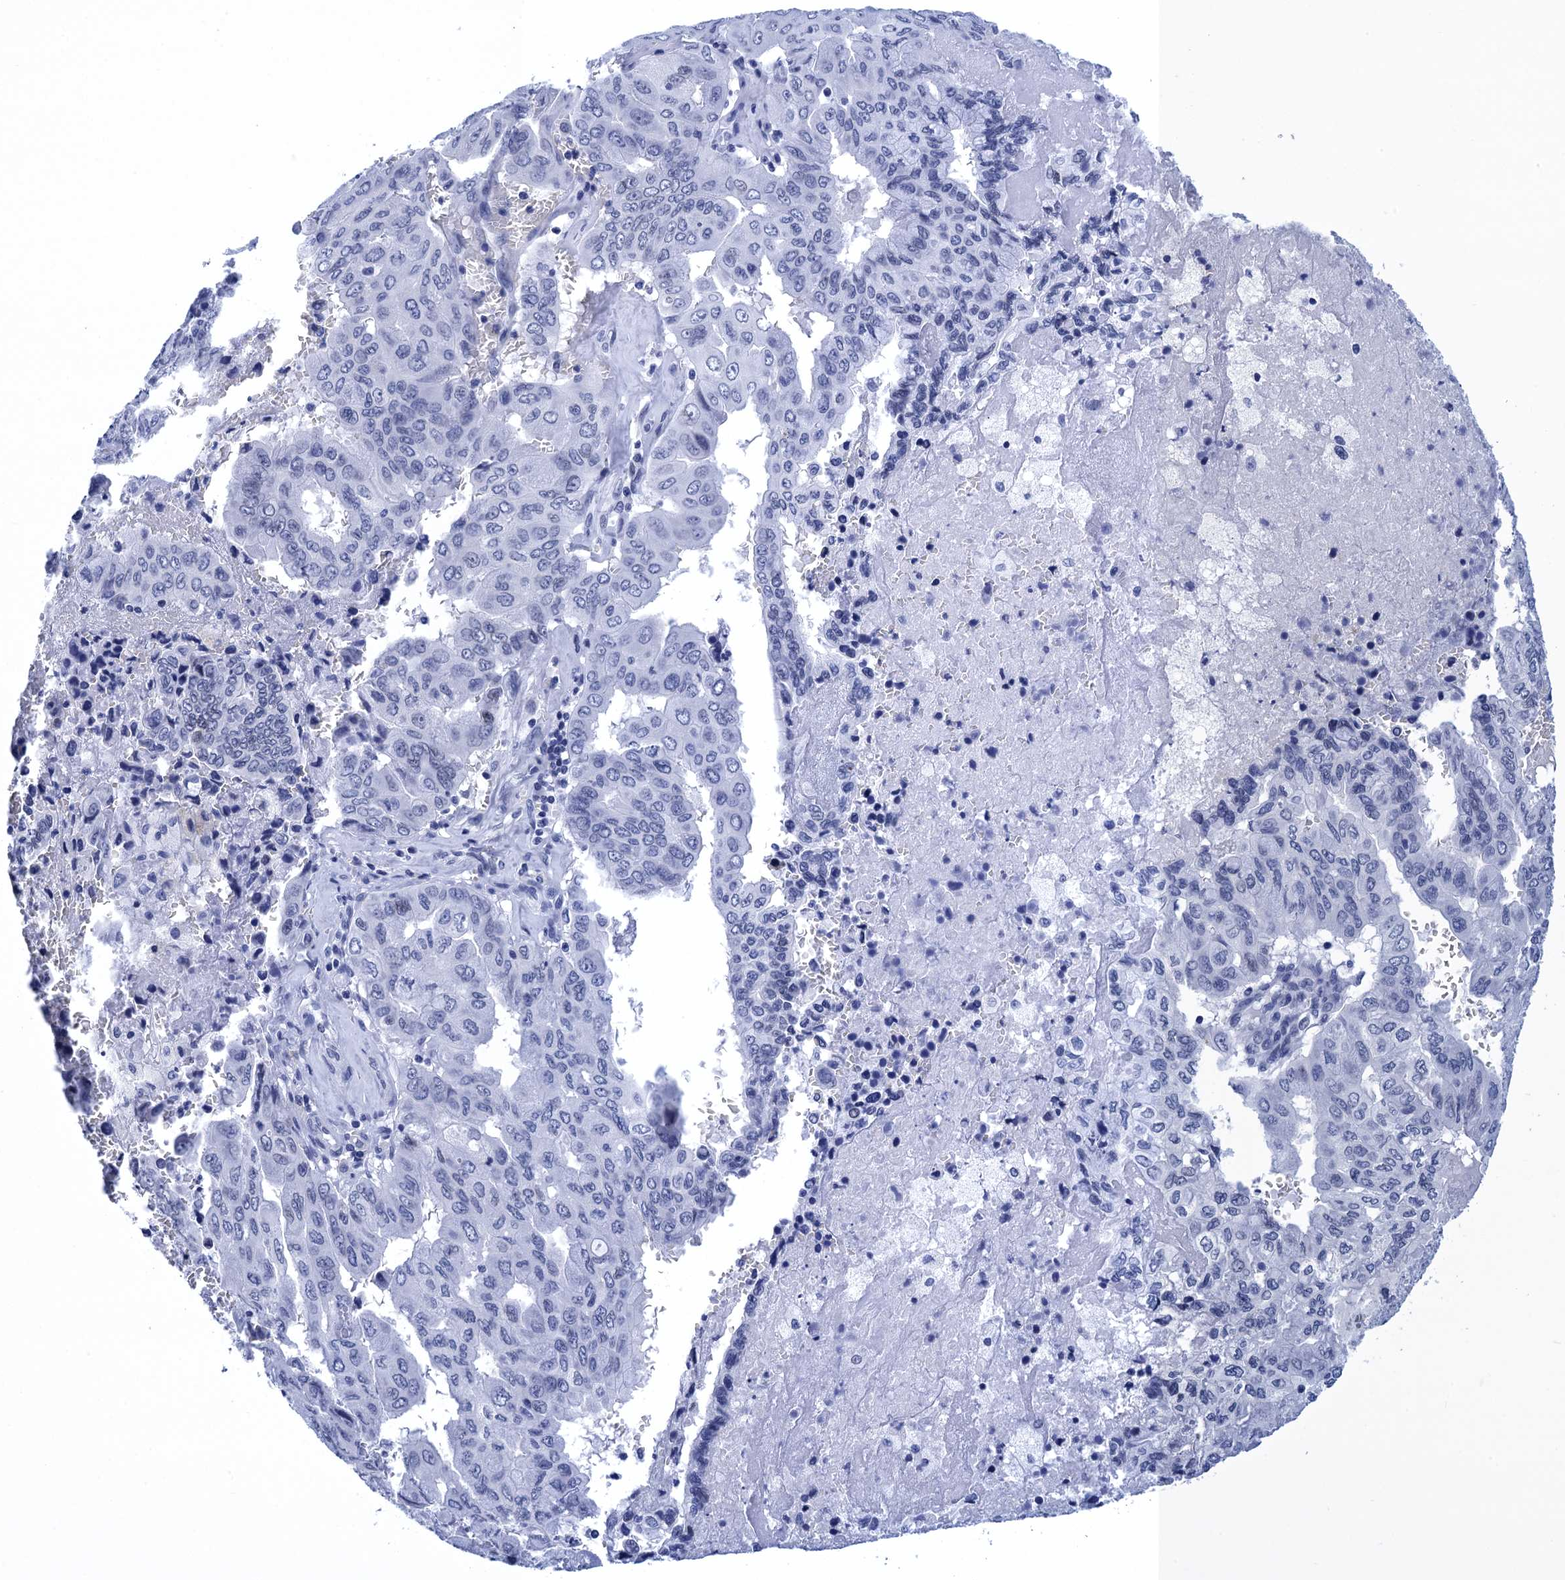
{"staining": {"intensity": "negative", "quantity": "none", "location": "none"}, "tissue": "pancreatic cancer", "cell_type": "Tumor cells", "image_type": "cancer", "snomed": [{"axis": "morphology", "description": "Adenocarcinoma, NOS"}, {"axis": "topography", "description": "Pancreas"}], "caption": "High power microscopy photomicrograph of an immunohistochemistry (IHC) photomicrograph of adenocarcinoma (pancreatic), revealing no significant staining in tumor cells.", "gene": "METTL25", "patient": {"sex": "male", "age": 51}}